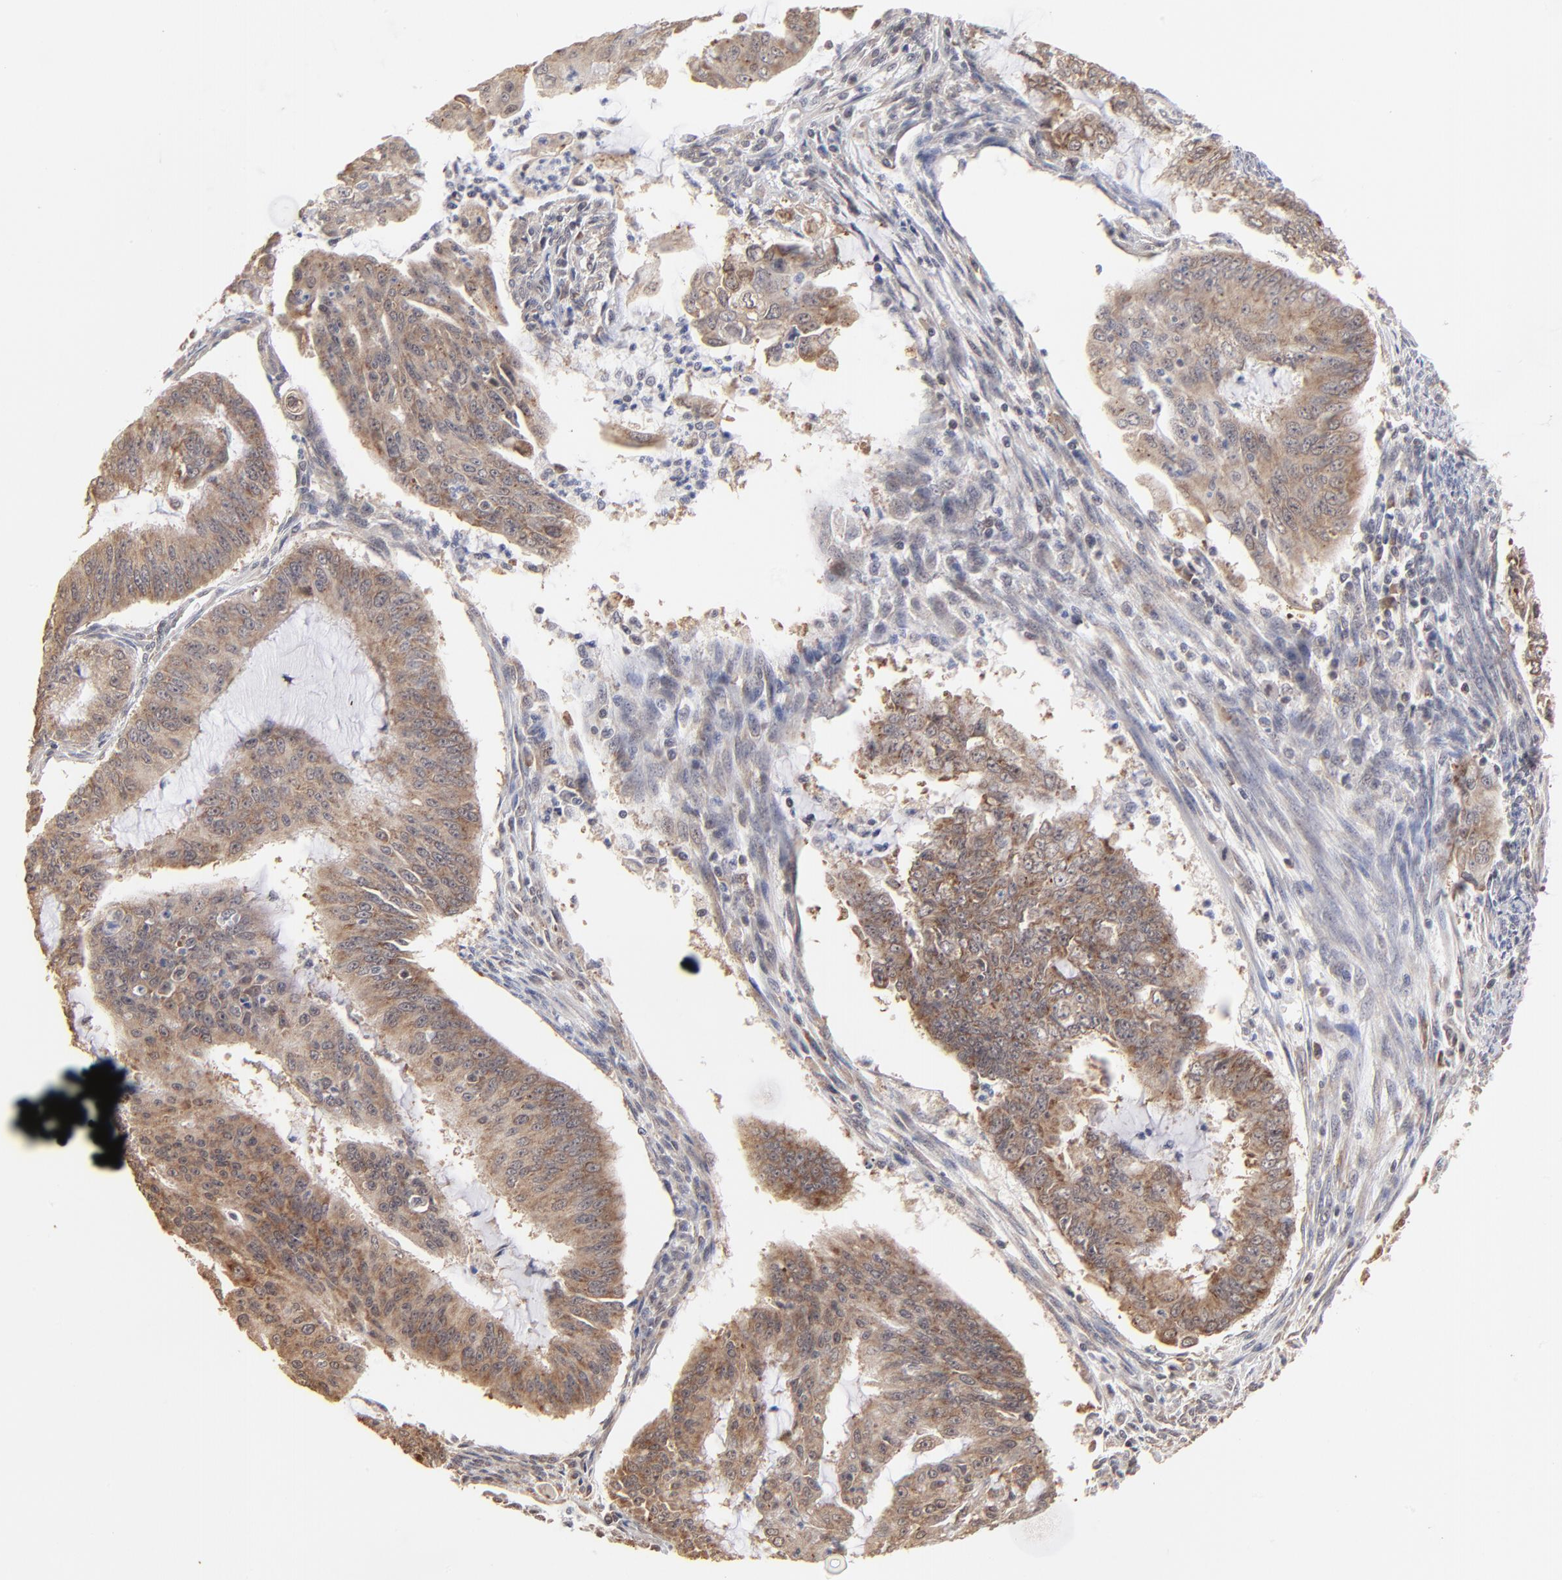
{"staining": {"intensity": "moderate", "quantity": ">75%", "location": "cytoplasmic/membranous"}, "tissue": "endometrial cancer", "cell_type": "Tumor cells", "image_type": "cancer", "snomed": [{"axis": "morphology", "description": "Adenocarcinoma, NOS"}, {"axis": "topography", "description": "Endometrium"}], "caption": "The immunohistochemical stain labels moderate cytoplasmic/membranous positivity in tumor cells of endometrial adenocarcinoma tissue.", "gene": "BRPF1", "patient": {"sex": "female", "age": 75}}